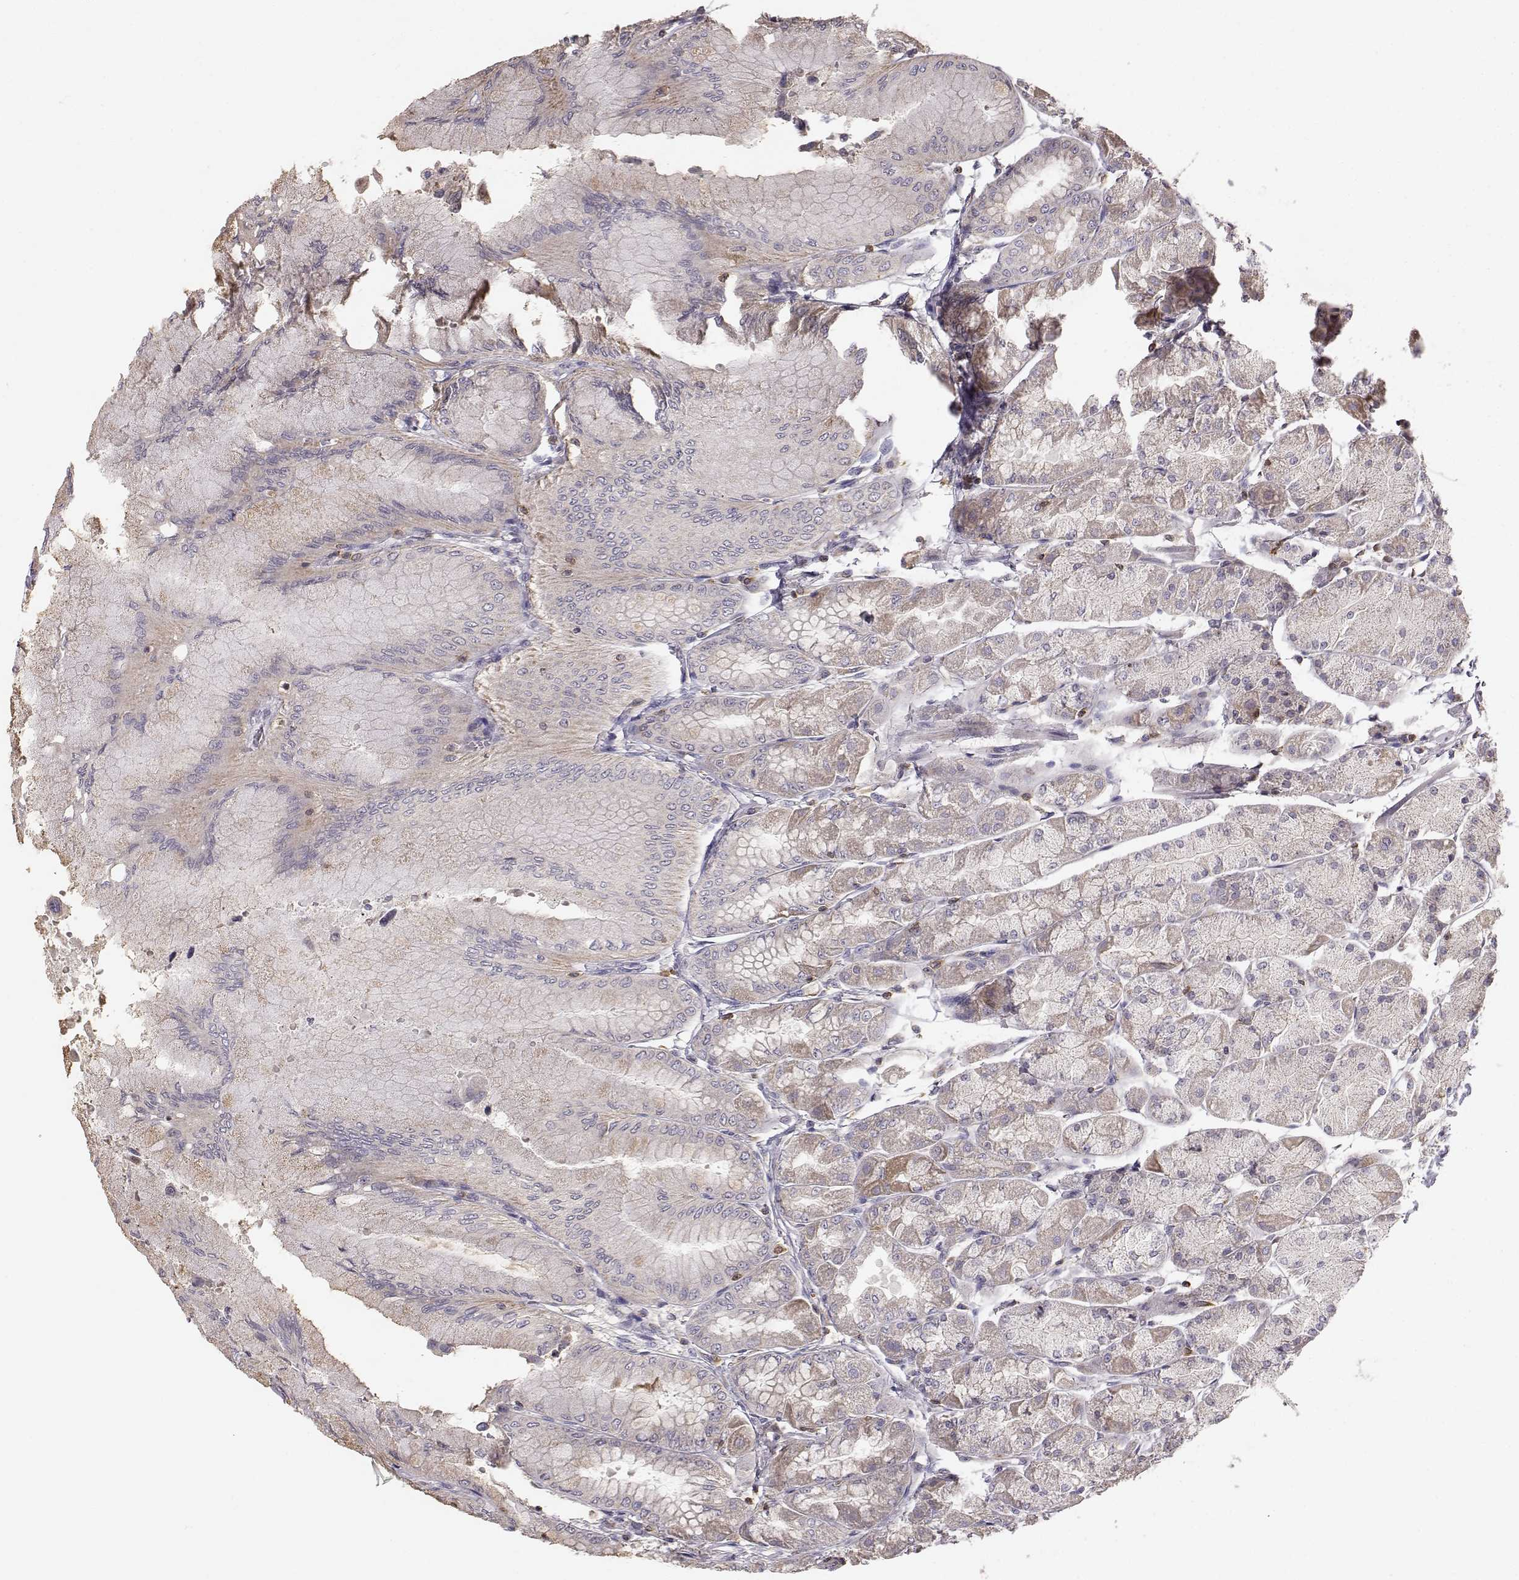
{"staining": {"intensity": "weak", "quantity": "25%-75%", "location": "cytoplasmic/membranous"}, "tissue": "stomach", "cell_type": "Glandular cells", "image_type": "normal", "snomed": [{"axis": "morphology", "description": "Normal tissue, NOS"}, {"axis": "topography", "description": "Stomach, upper"}], "caption": "An image of human stomach stained for a protein exhibits weak cytoplasmic/membranous brown staining in glandular cells. The staining was performed using DAB (3,3'-diaminobenzidine) to visualize the protein expression in brown, while the nuclei were stained in blue with hematoxylin (Magnification: 20x).", "gene": "GRAP2", "patient": {"sex": "male", "age": 60}}